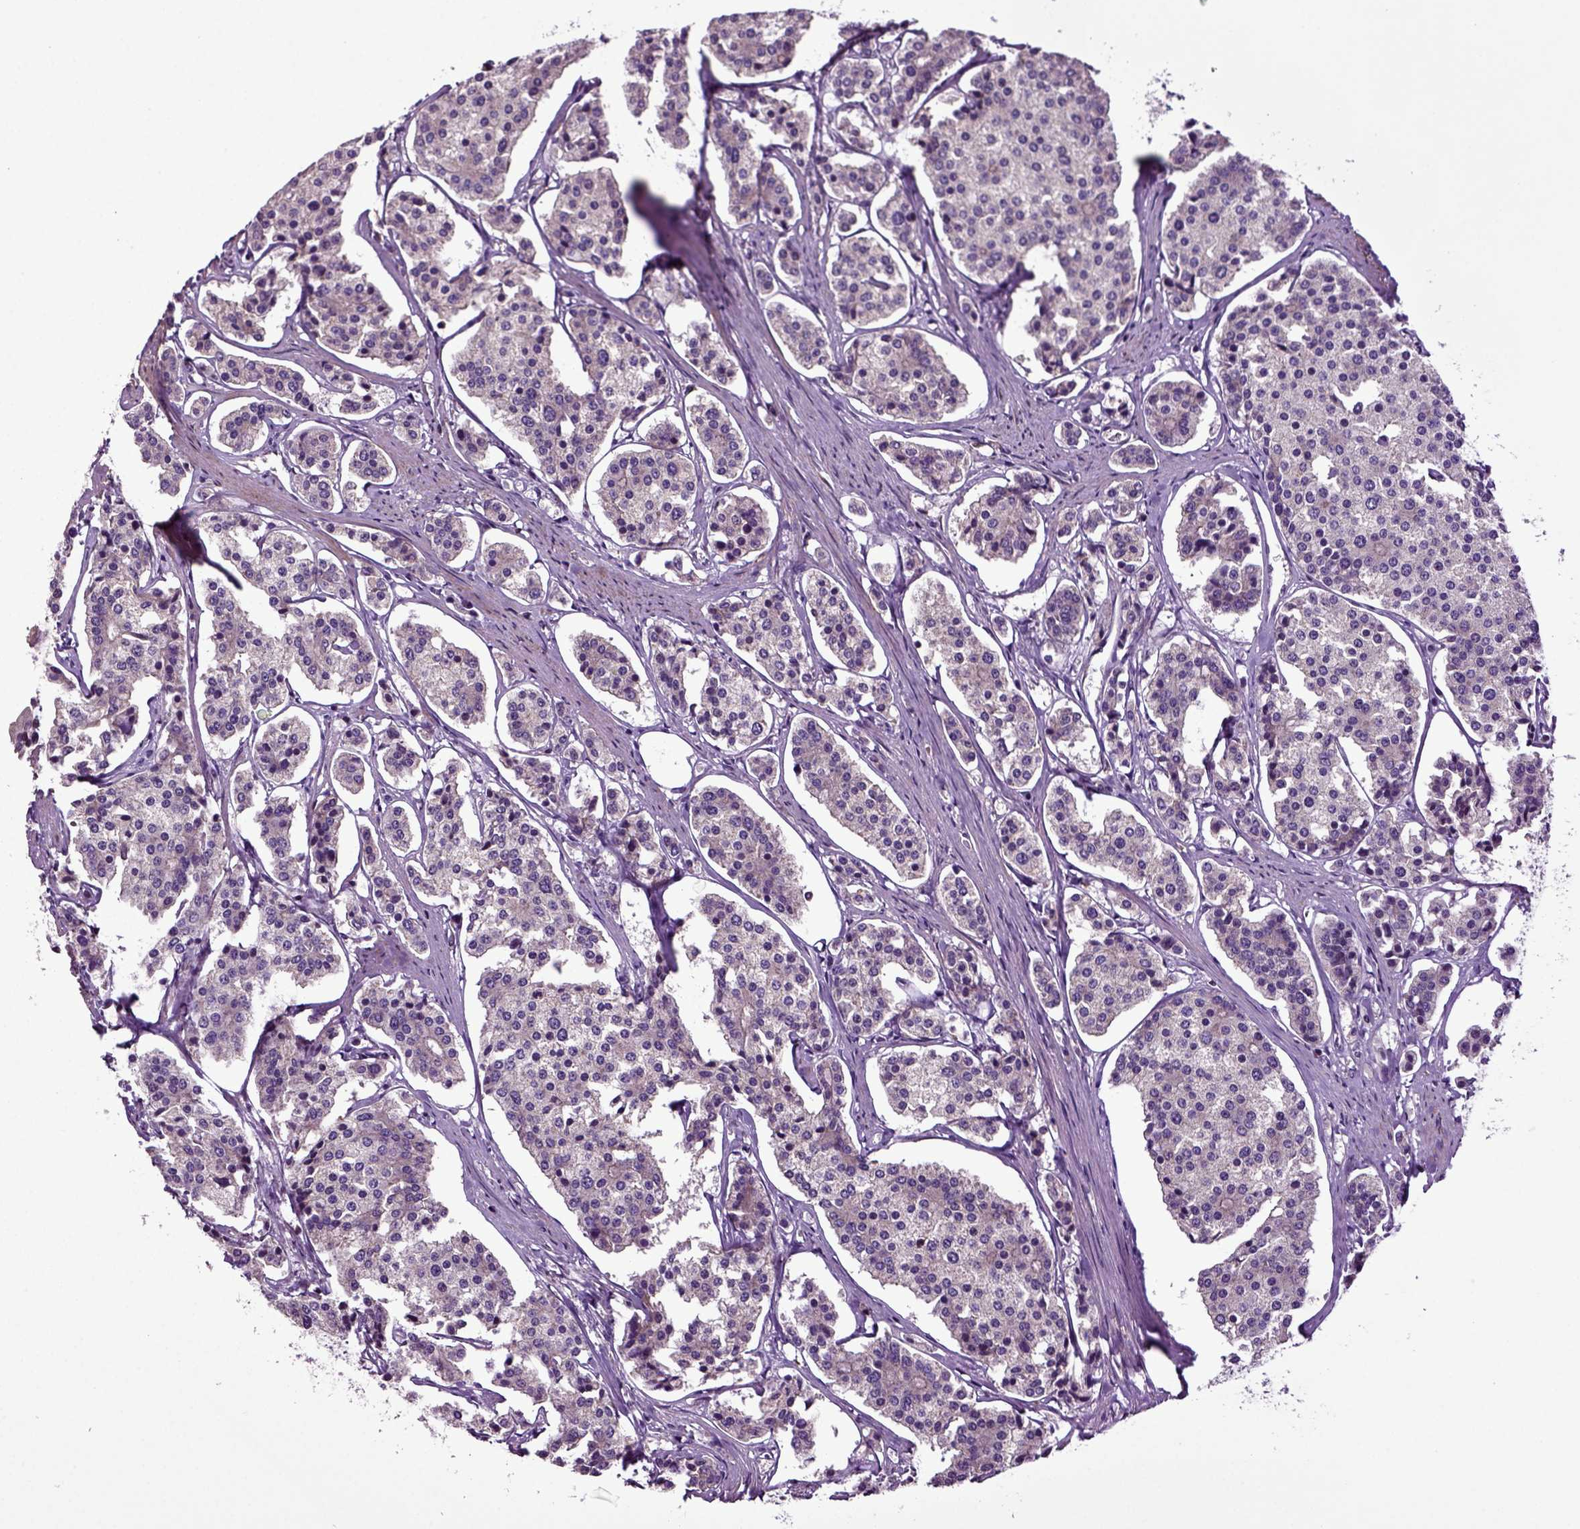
{"staining": {"intensity": "weak", "quantity": "<25%", "location": "cytoplasmic/membranous"}, "tissue": "carcinoid", "cell_type": "Tumor cells", "image_type": "cancer", "snomed": [{"axis": "morphology", "description": "Carcinoid, malignant, NOS"}, {"axis": "topography", "description": "Small intestine"}], "caption": "This is an IHC histopathology image of carcinoid (malignant). There is no positivity in tumor cells.", "gene": "HAGHL", "patient": {"sex": "female", "age": 65}}